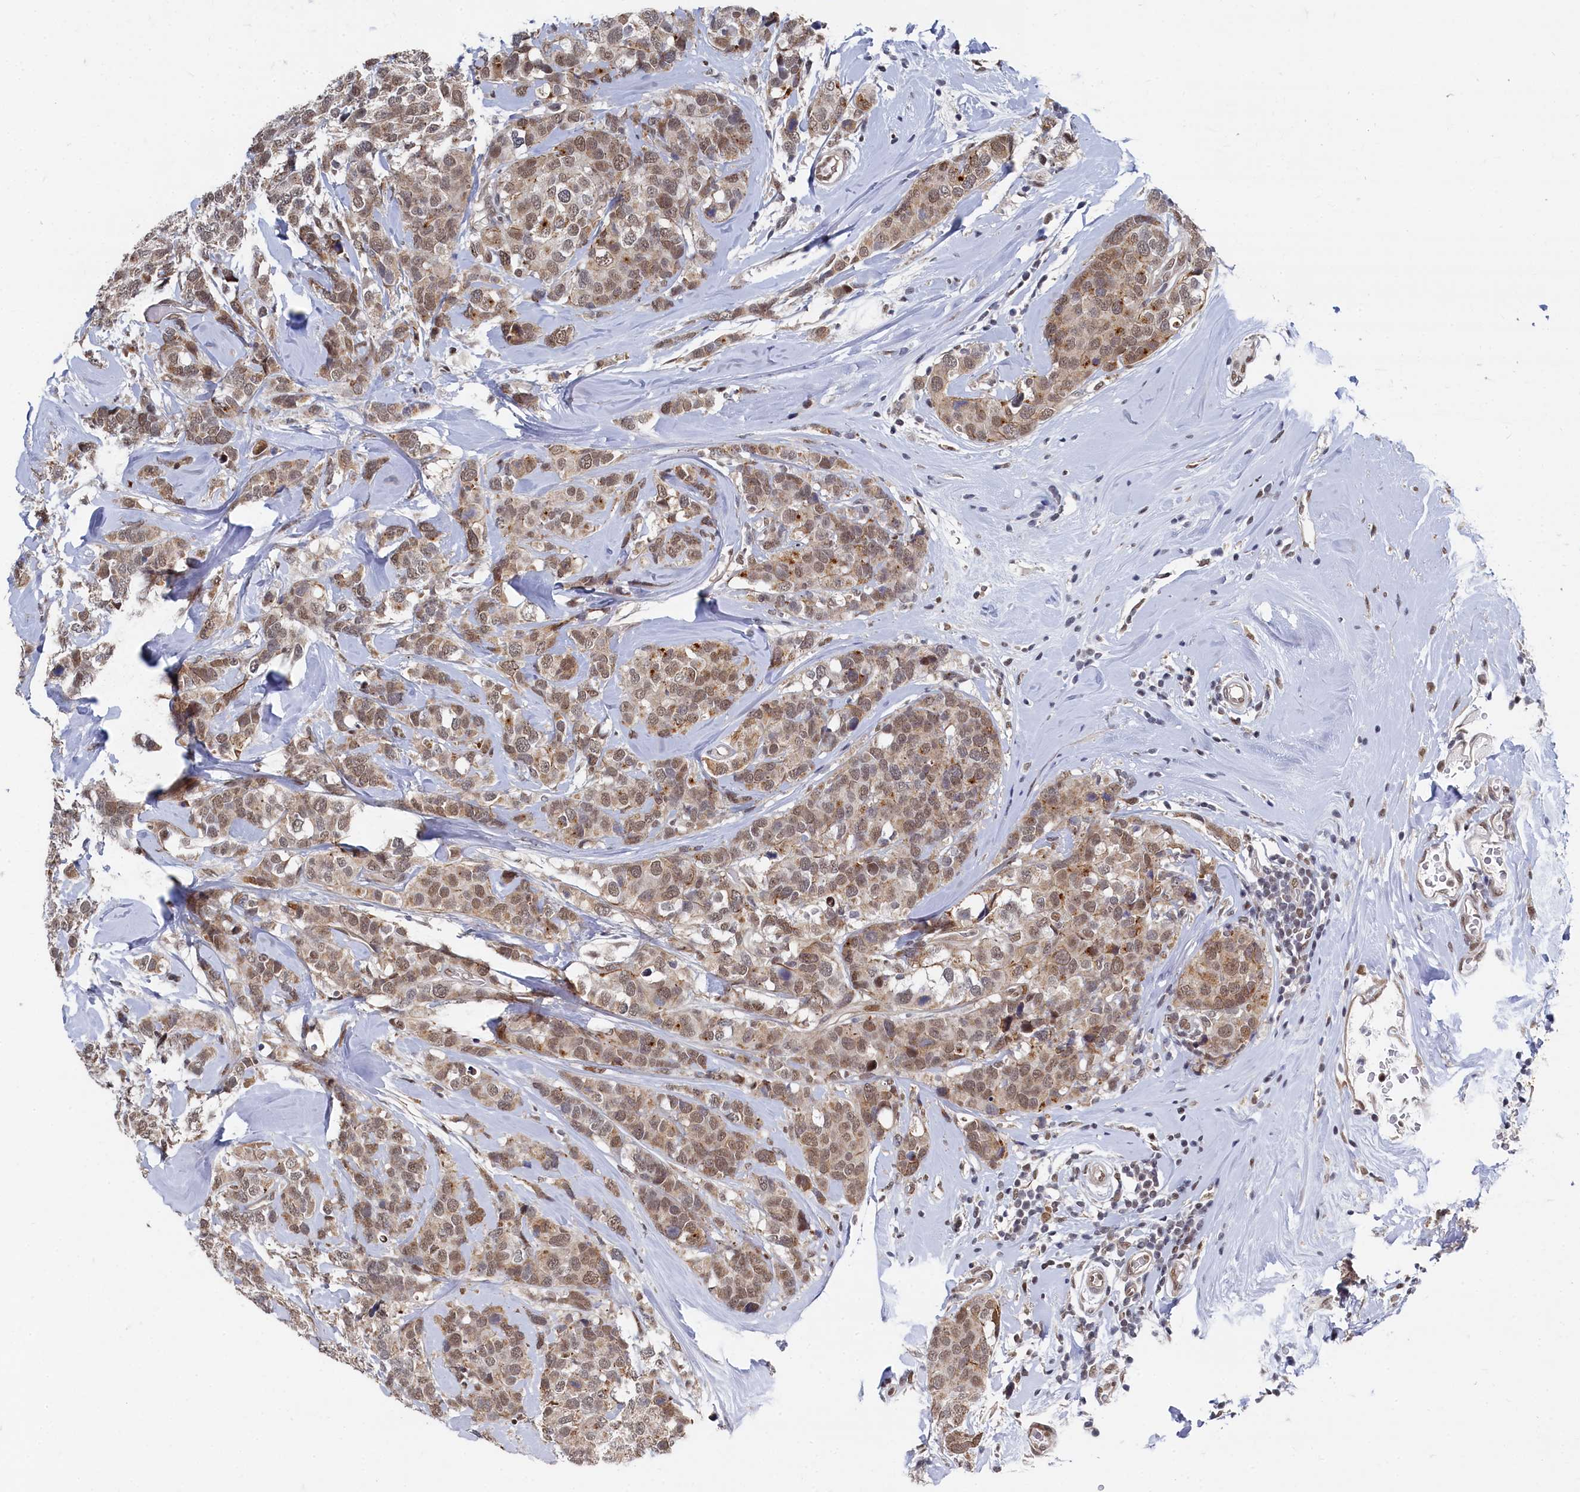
{"staining": {"intensity": "moderate", "quantity": ">75%", "location": "cytoplasmic/membranous,nuclear"}, "tissue": "breast cancer", "cell_type": "Tumor cells", "image_type": "cancer", "snomed": [{"axis": "morphology", "description": "Lobular carcinoma"}, {"axis": "topography", "description": "Breast"}], "caption": "Protein staining reveals moderate cytoplasmic/membranous and nuclear expression in approximately >75% of tumor cells in breast lobular carcinoma.", "gene": "BUB3", "patient": {"sex": "female", "age": 59}}